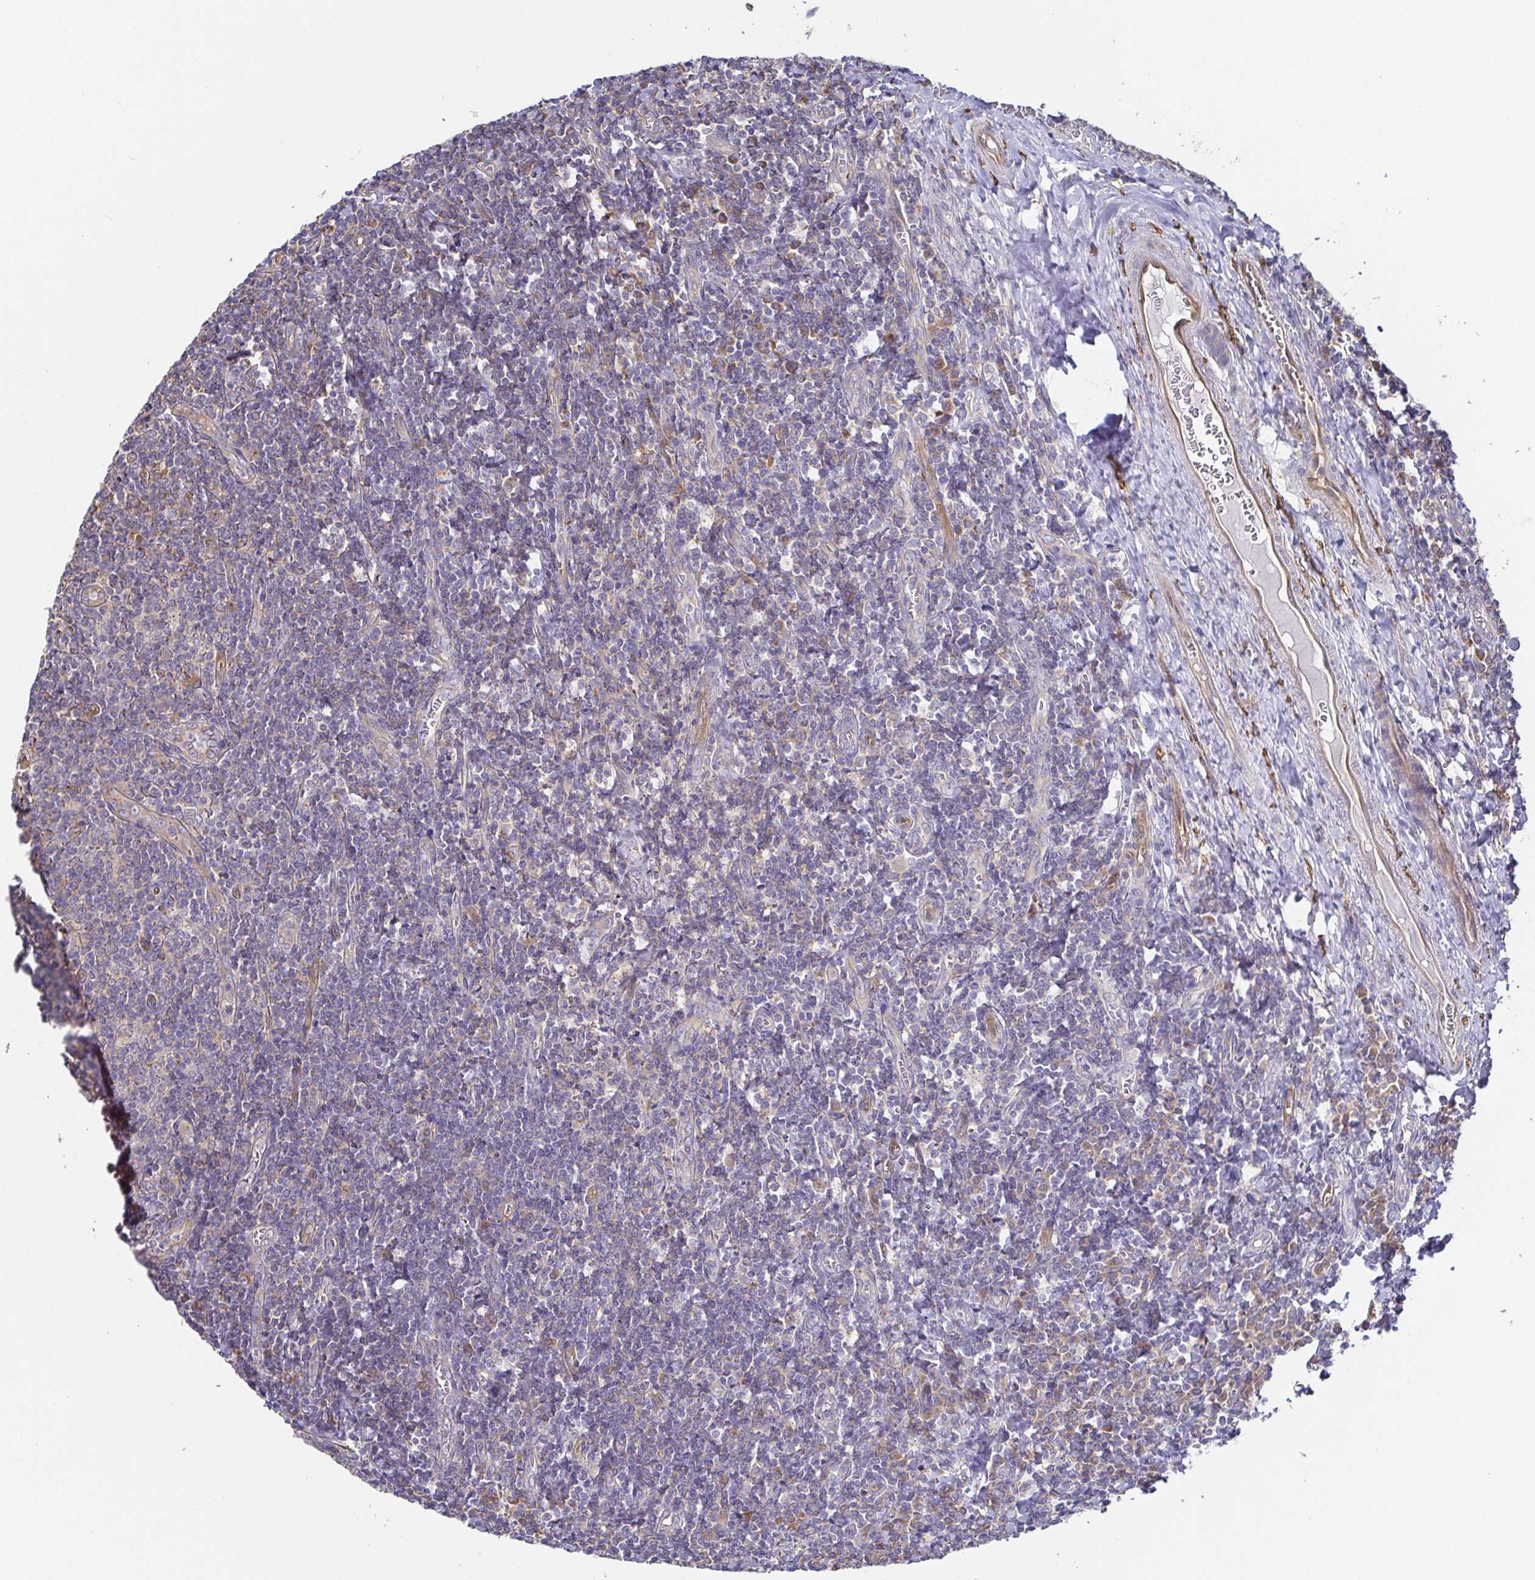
{"staining": {"intensity": "negative", "quantity": "none", "location": "none"}, "tissue": "tonsil", "cell_type": "Germinal center cells", "image_type": "normal", "snomed": [{"axis": "morphology", "description": "Normal tissue, NOS"}, {"axis": "morphology", "description": "Inflammation, NOS"}, {"axis": "topography", "description": "Tonsil"}], "caption": "This is a photomicrograph of immunohistochemistry staining of normal tonsil, which shows no positivity in germinal center cells.", "gene": "EIF3D", "patient": {"sex": "female", "age": 31}}